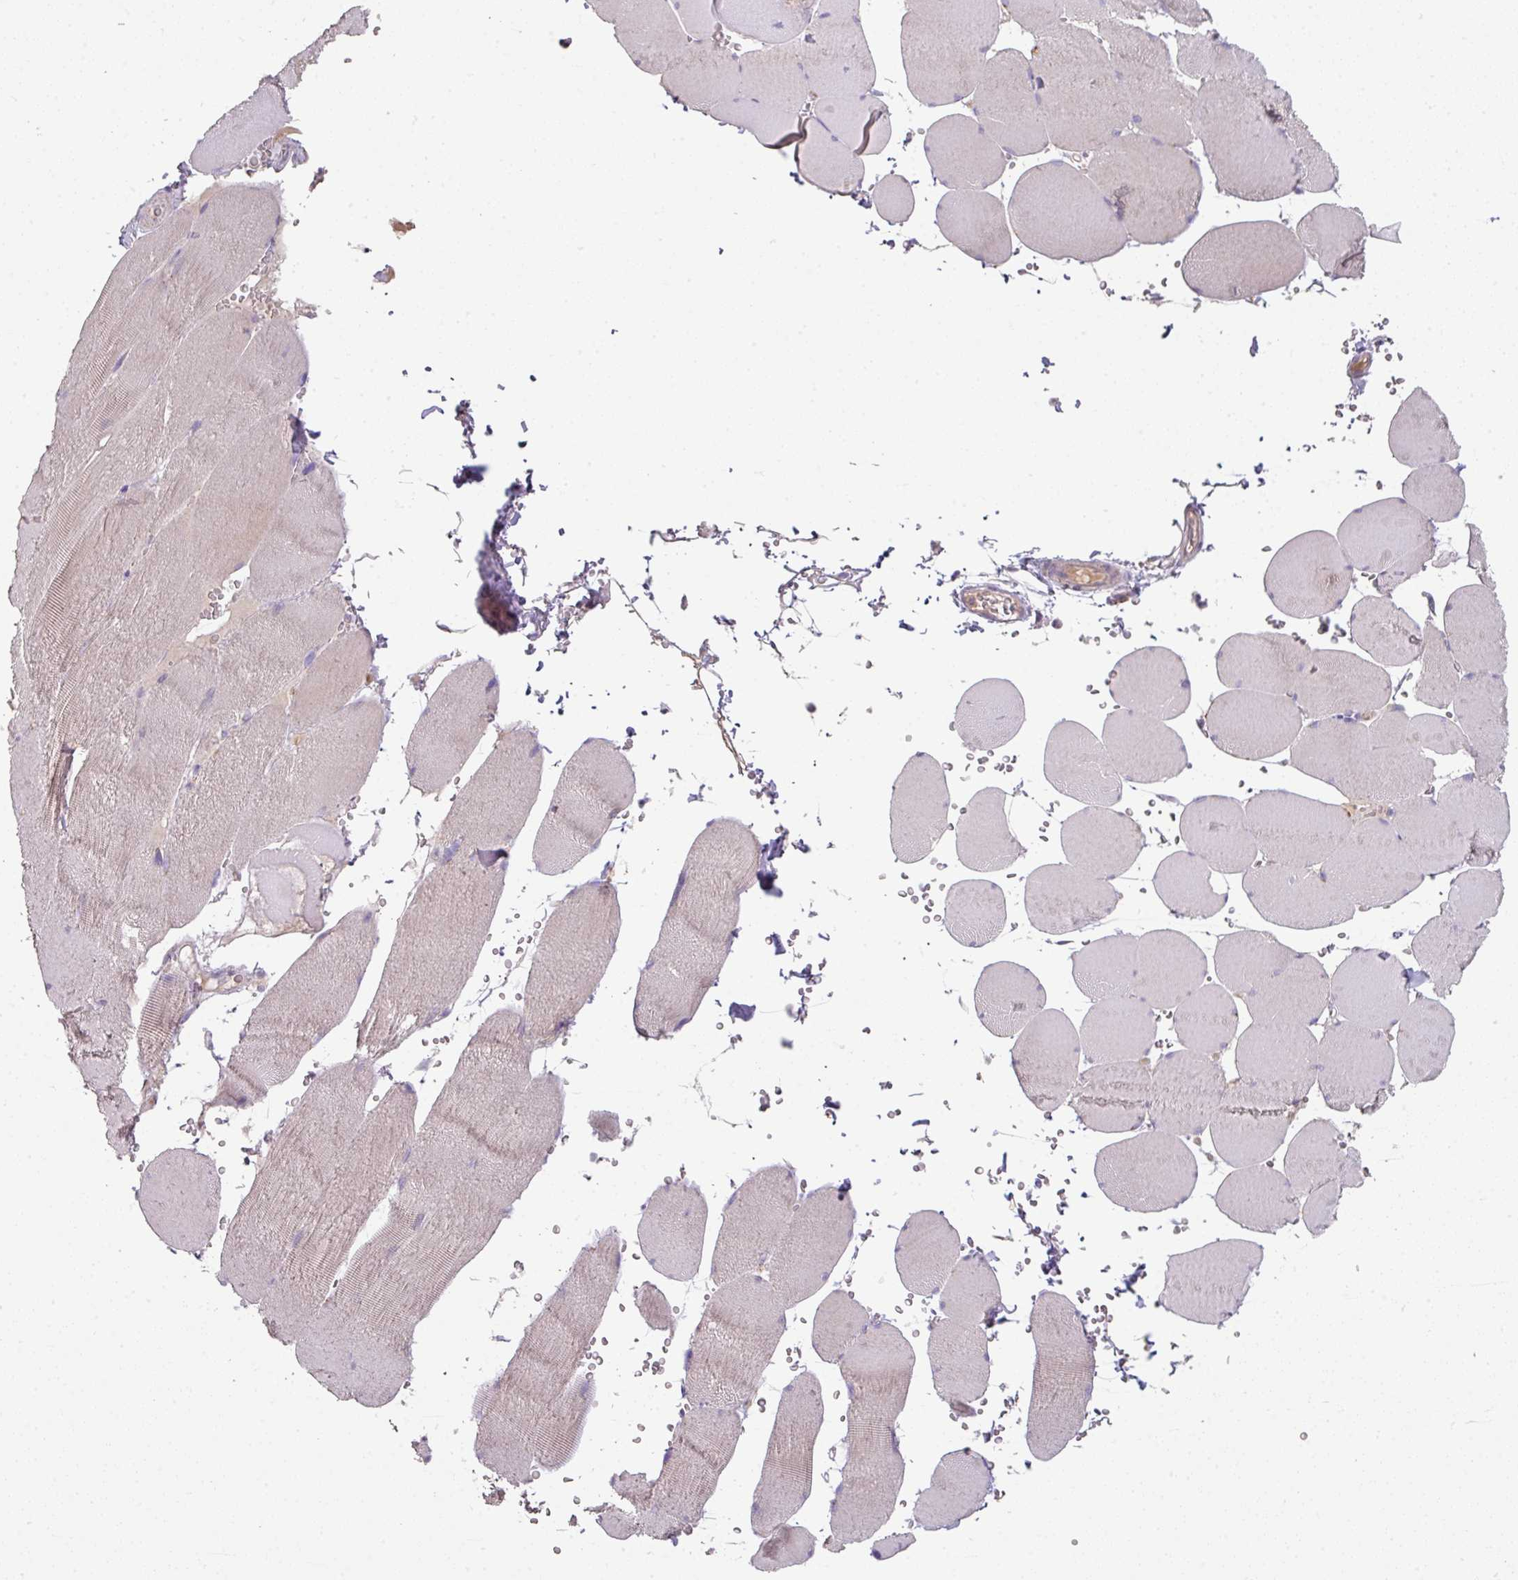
{"staining": {"intensity": "moderate", "quantity": "25%-75%", "location": "cytoplasmic/membranous"}, "tissue": "skeletal muscle", "cell_type": "Myocytes", "image_type": "normal", "snomed": [{"axis": "morphology", "description": "Normal tissue, NOS"}, {"axis": "topography", "description": "Skeletal muscle"}, {"axis": "topography", "description": "Head-Neck"}], "caption": "The micrograph displays a brown stain indicating the presence of a protein in the cytoplasmic/membranous of myocytes in skeletal muscle. (IHC, brightfield microscopy, high magnification).", "gene": "ZNF266", "patient": {"sex": "male", "age": 66}}